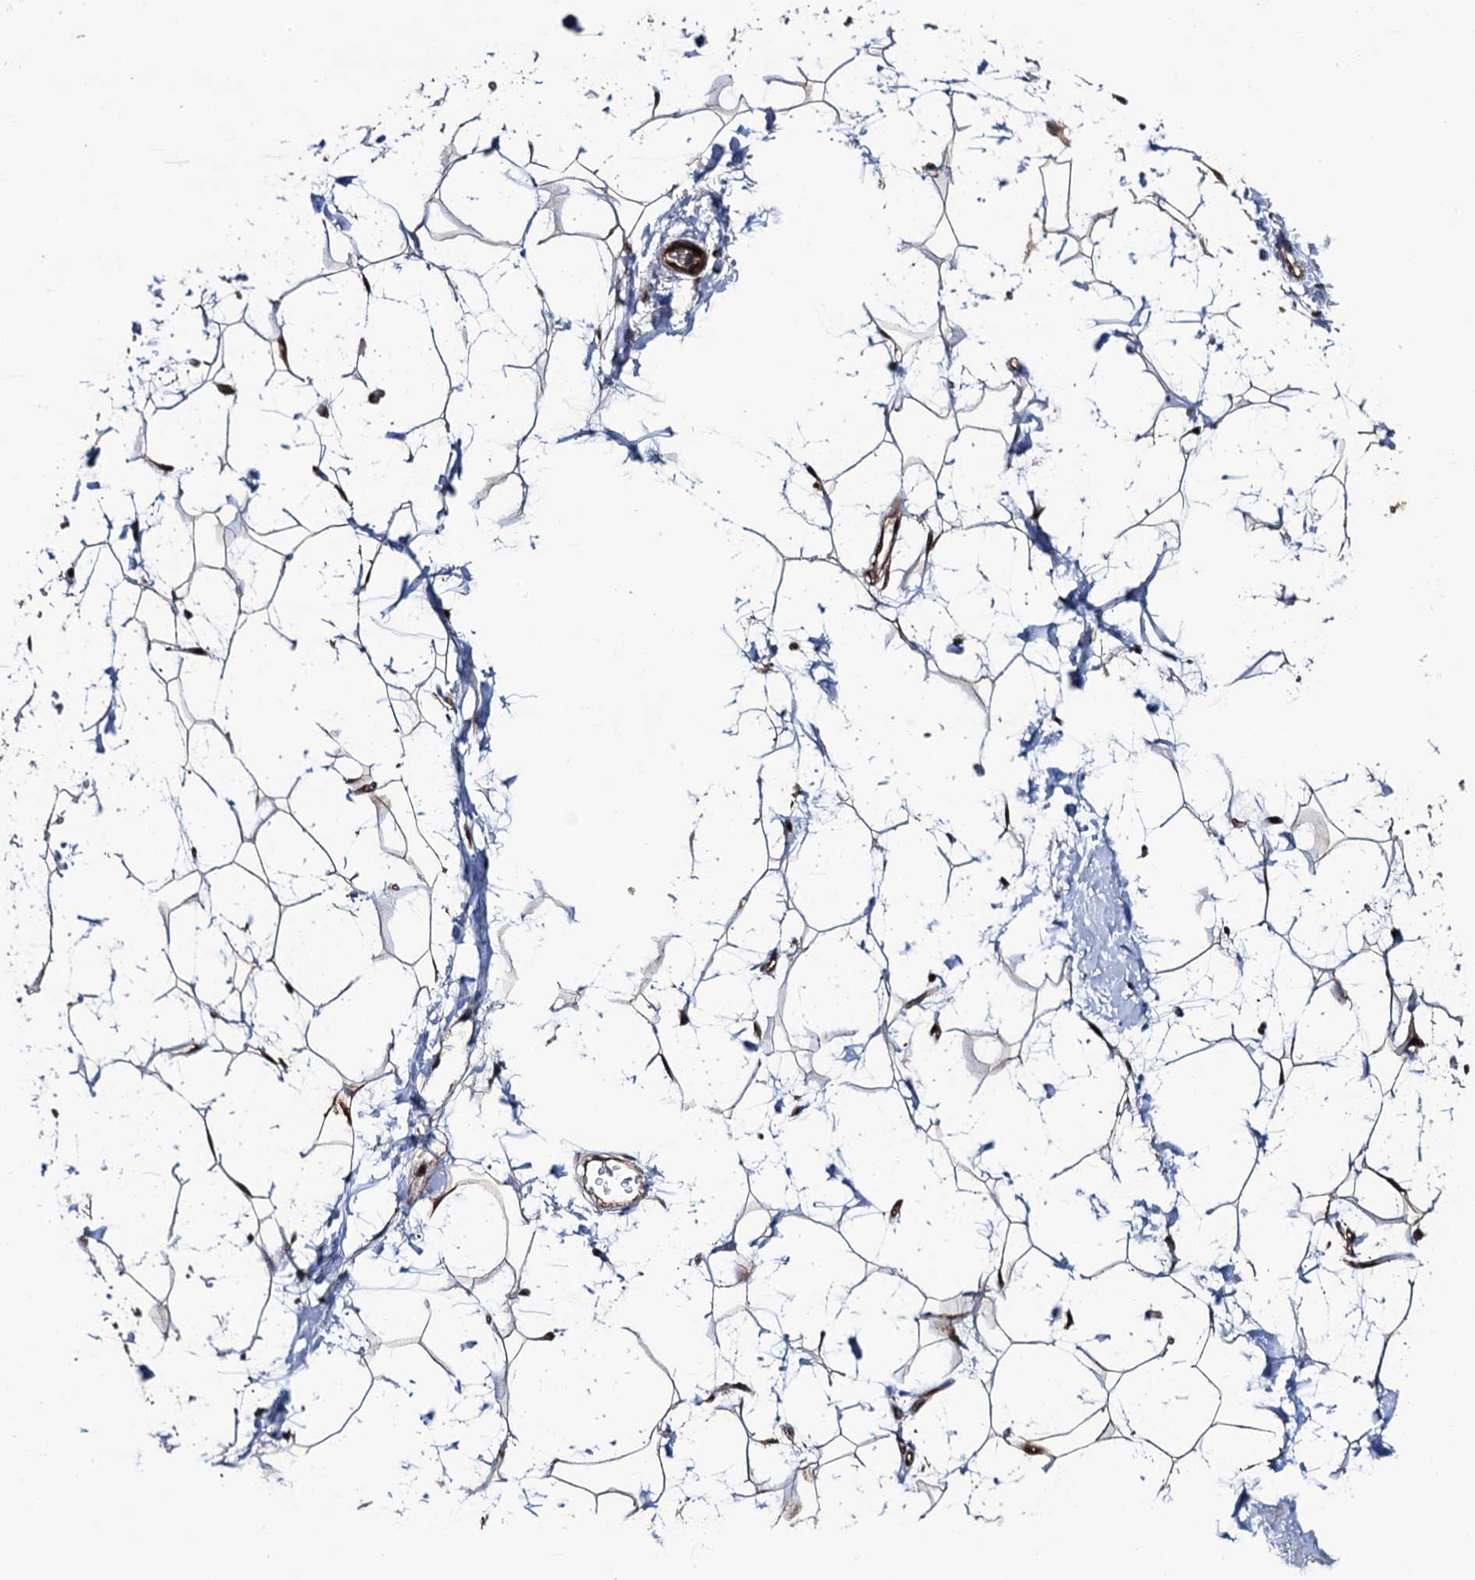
{"staining": {"intensity": "strong", "quantity": ">75%", "location": "cytoplasmic/membranous,nuclear"}, "tissue": "adipose tissue", "cell_type": "Adipocytes", "image_type": "normal", "snomed": [{"axis": "morphology", "description": "Normal tissue, NOS"}, {"axis": "topography", "description": "Breast"}], "caption": "Brown immunohistochemical staining in unremarkable human adipose tissue demonstrates strong cytoplasmic/membranous,nuclear staining in approximately >75% of adipocytes. Nuclei are stained in blue.", "gene": "CDC23", "patient": {"sex": "female", "age": 26}}